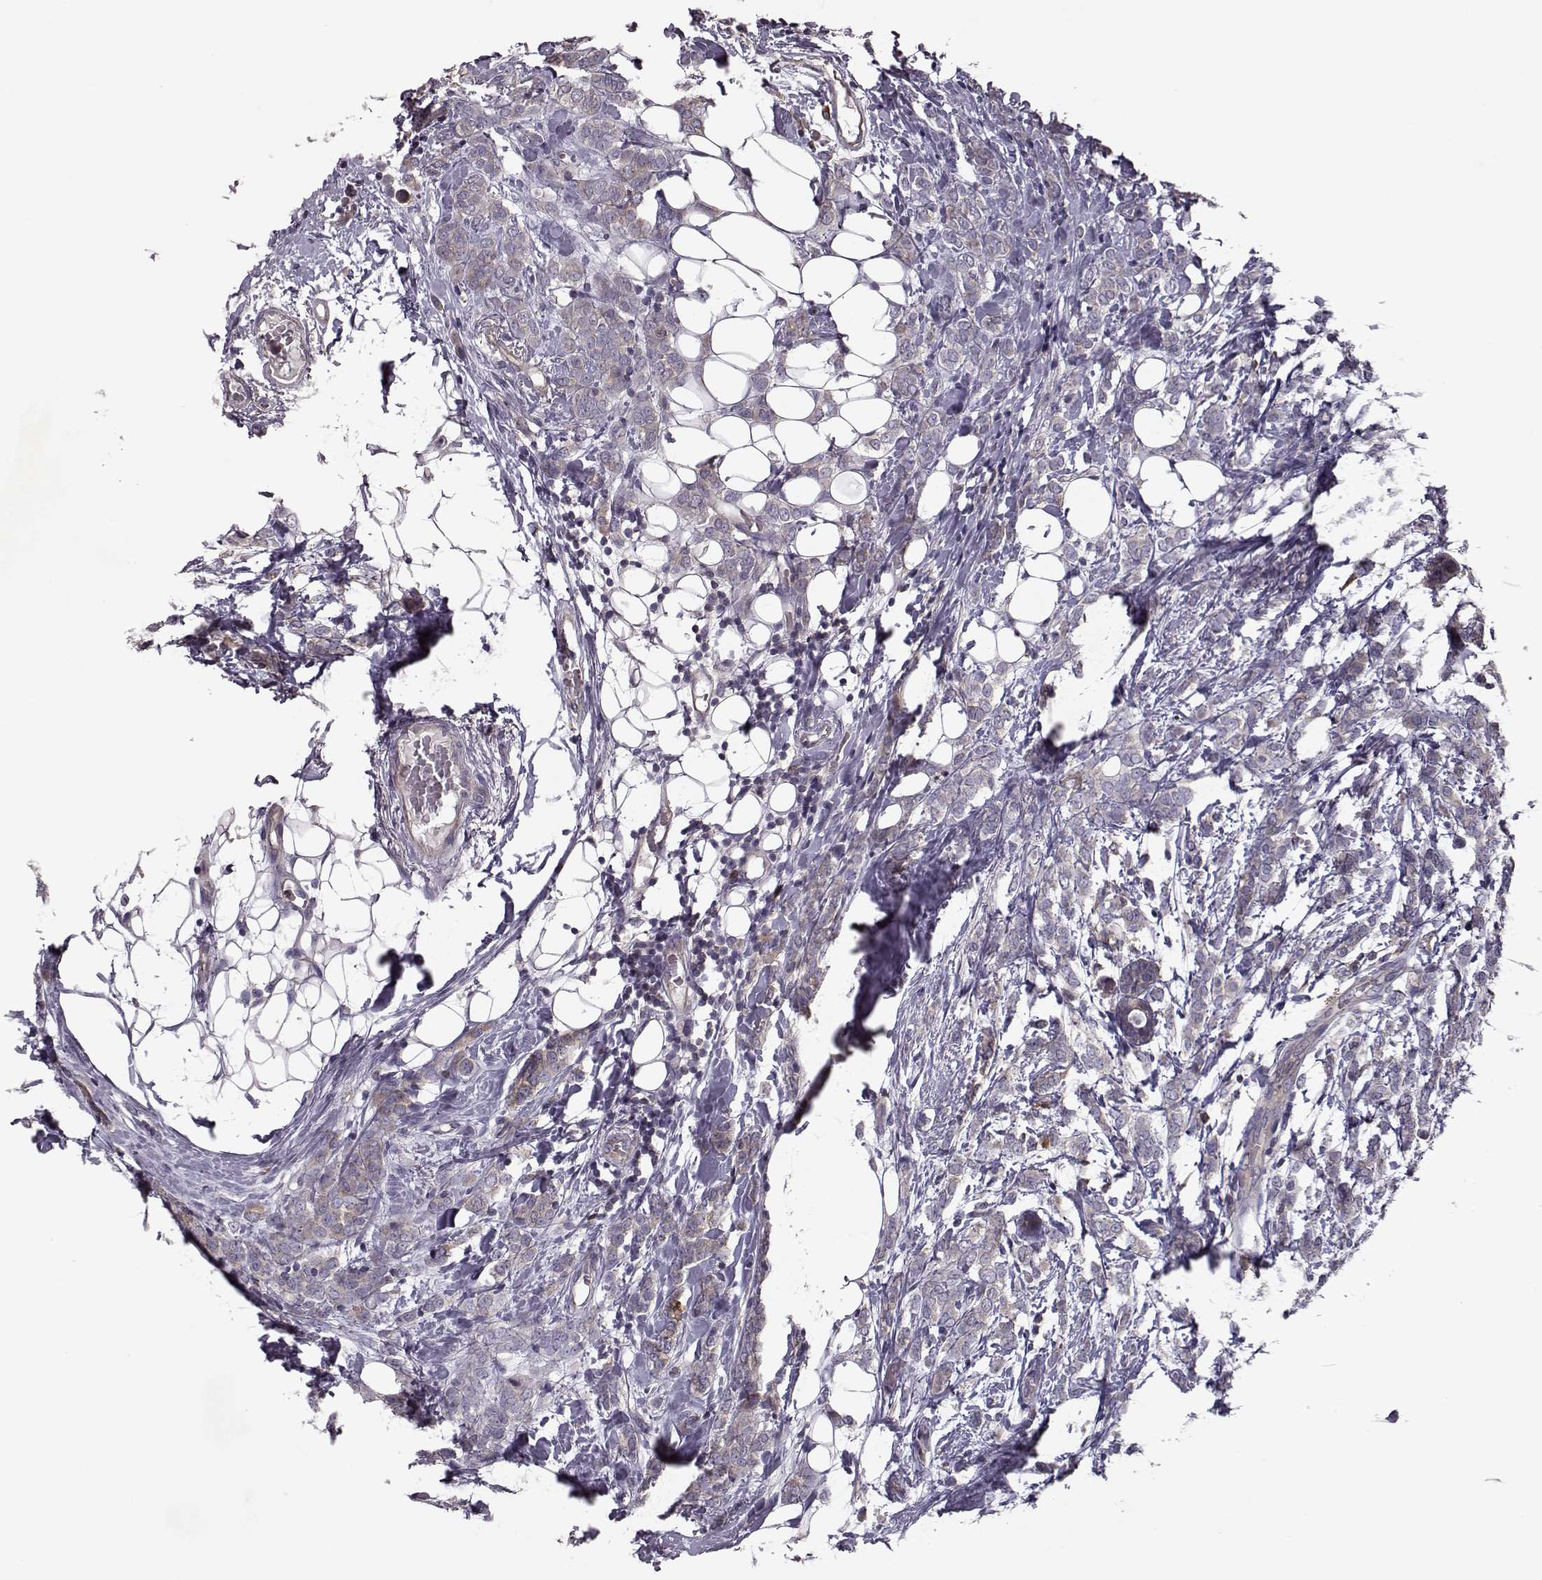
{"staining": {"intensity": "negative", "quantity": "none", "location": "none"}, "tissue": "breast cancer", "cell_type": "Tumor cells", "image_type": "cancer", "snomed": [{"axis": "morphology", "description": "Lobular carcinoma"}, {"axis": "topography", "description": "Breast"}], "caption": "The IHC histopathology image has no significant expression in tumor cells of lobular carcinoma (breast) tissue. (DAB (3,3'-diaminobenzidine) immunohistochemistry, high magnification).", "gene": "RANBP1", "patient": {"sex": "female", "age": 49}}